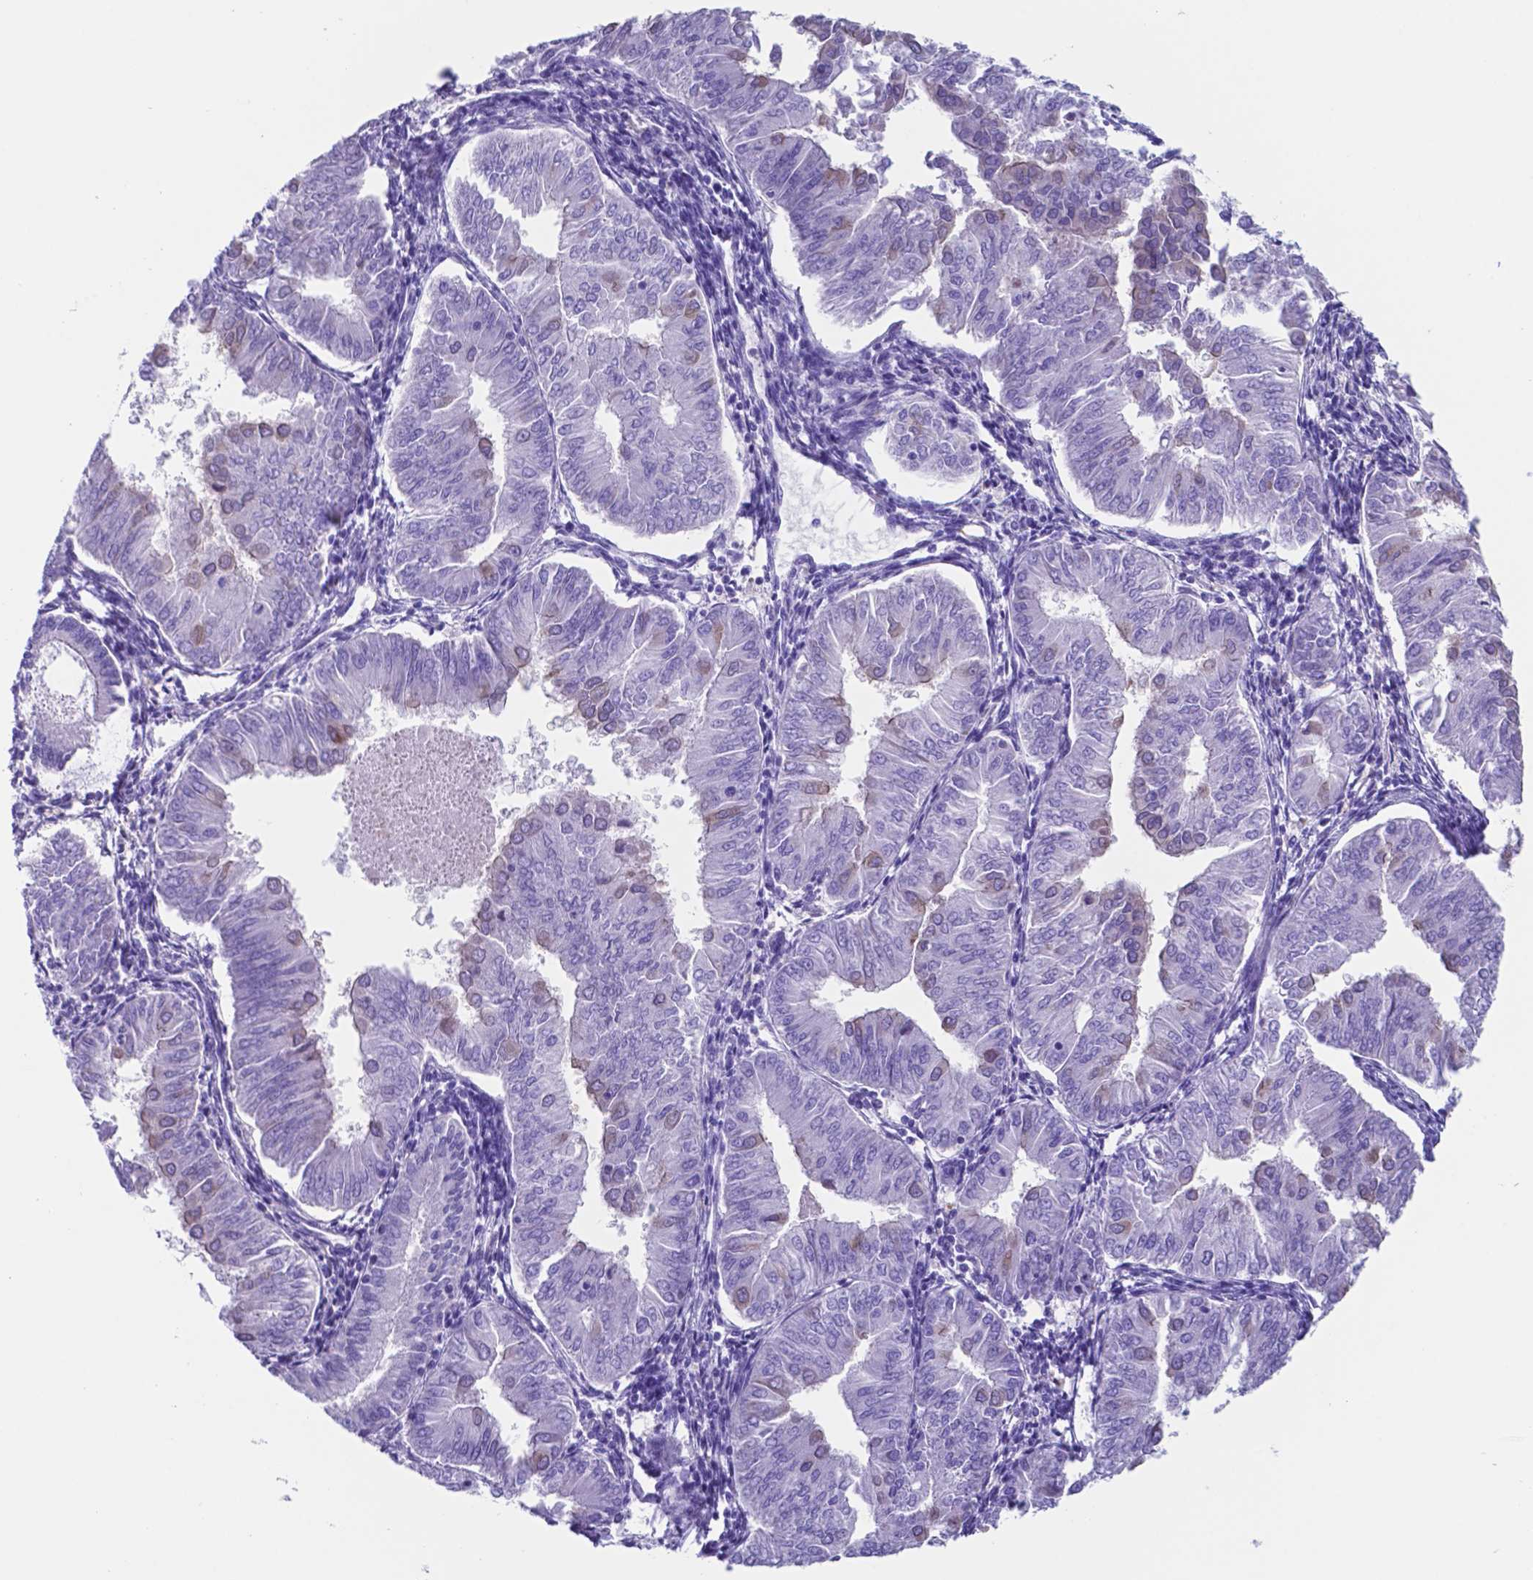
{"staining": {"intensity": "weak", "quantity": "<25%", "location": "cytoplasmic/membranous"}, "tissue": "endometrial cancer", "cell_type": "Tumor cells", "image_type": "cancer", "snomed": [{"axis": "morphology", "description": "Adenocarcinoma, NOS"}, {"axis": "topography", "description": "Endometrium"}], "caption": "IHC histopathology image of human endometrial cancer stained for a protein (brown), which displays no staining in tumor cells.", "gene": "DNAAF8", "patient": {"sex": "female", "age": 53}}